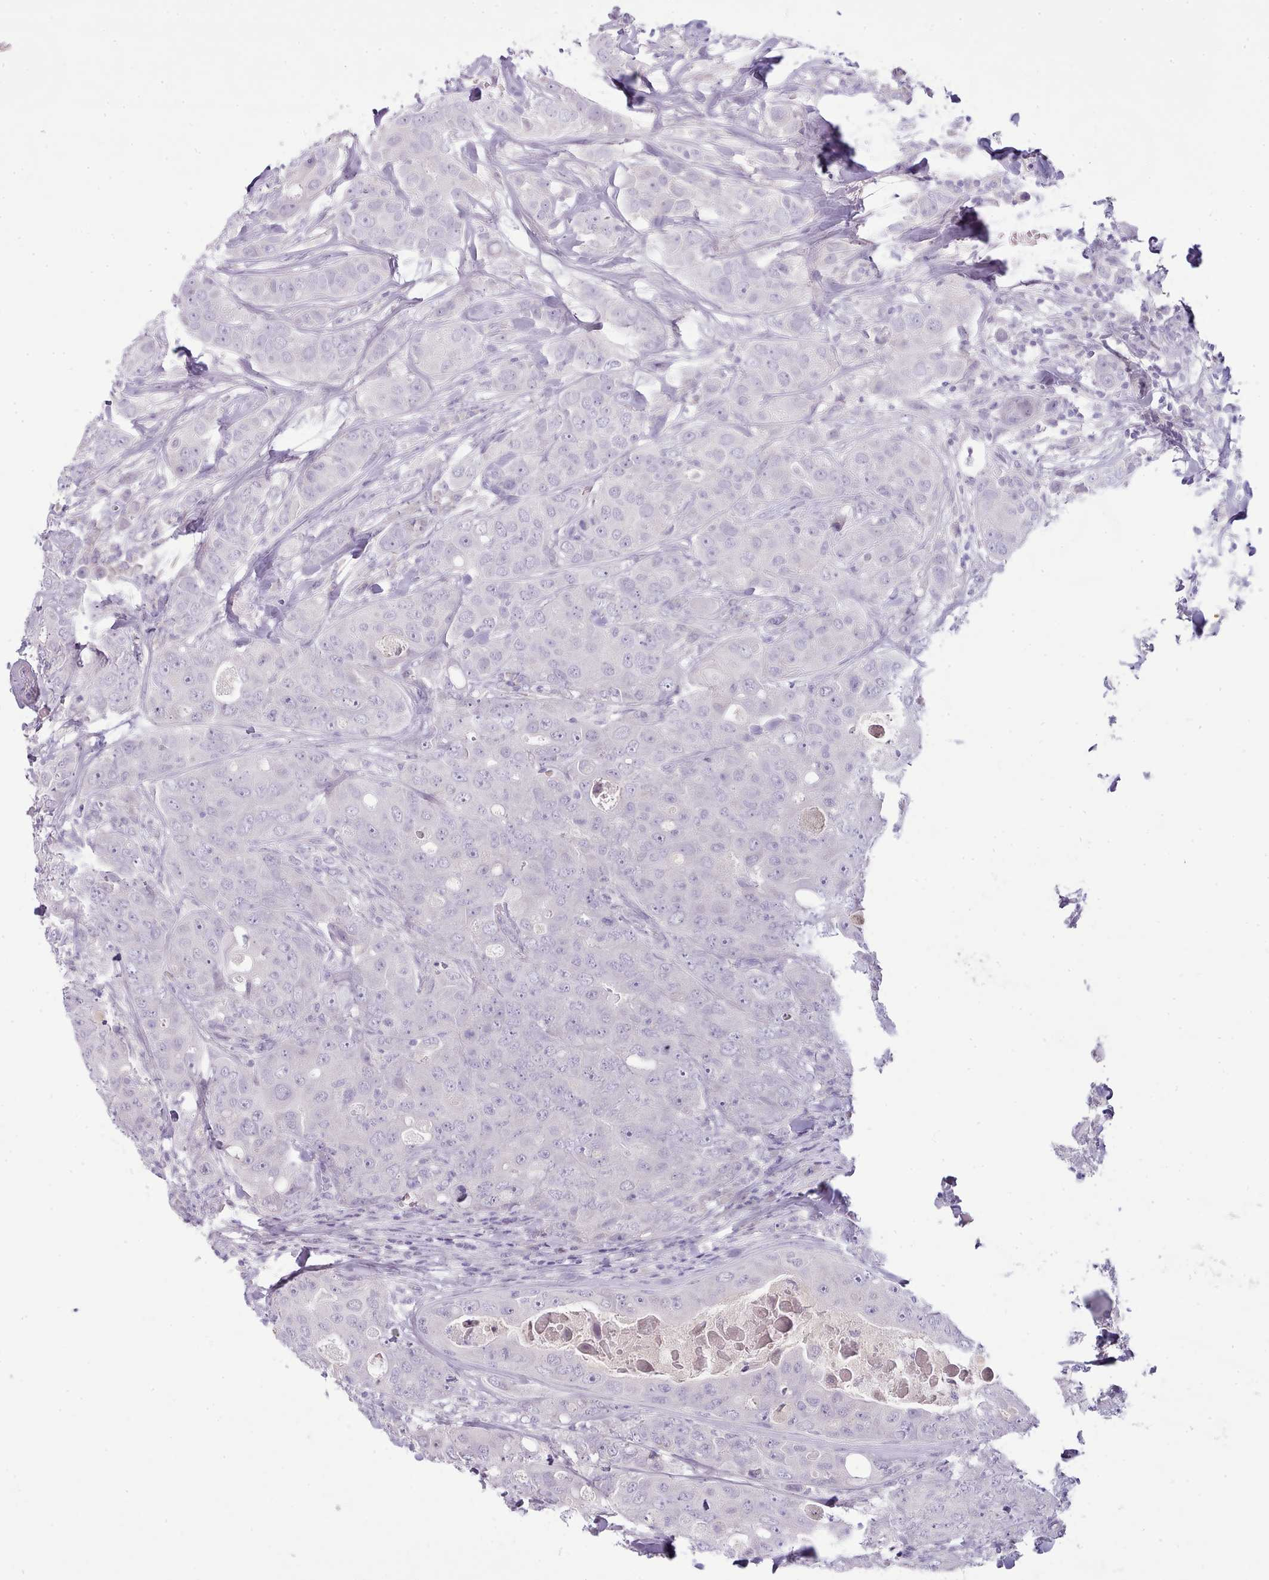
{"staining": {"intensity": "negative", "quantity": "none", "location": "none"}, "tissue": "breast cancer", "cell_type": "Tumor cells", "image_type": "cancer", "snomed": [{"axis": "morphology", "description": "Duct carcinoma"}, {"axis": "topography", "description": "Breast"}], "caption": "A photomicrograph of breast intraductal carcinoma stained for a protein exhibits no brown staining in tumor cells.", "gene": "TOX2", "patient": {"sex": "female", "age": 43}}